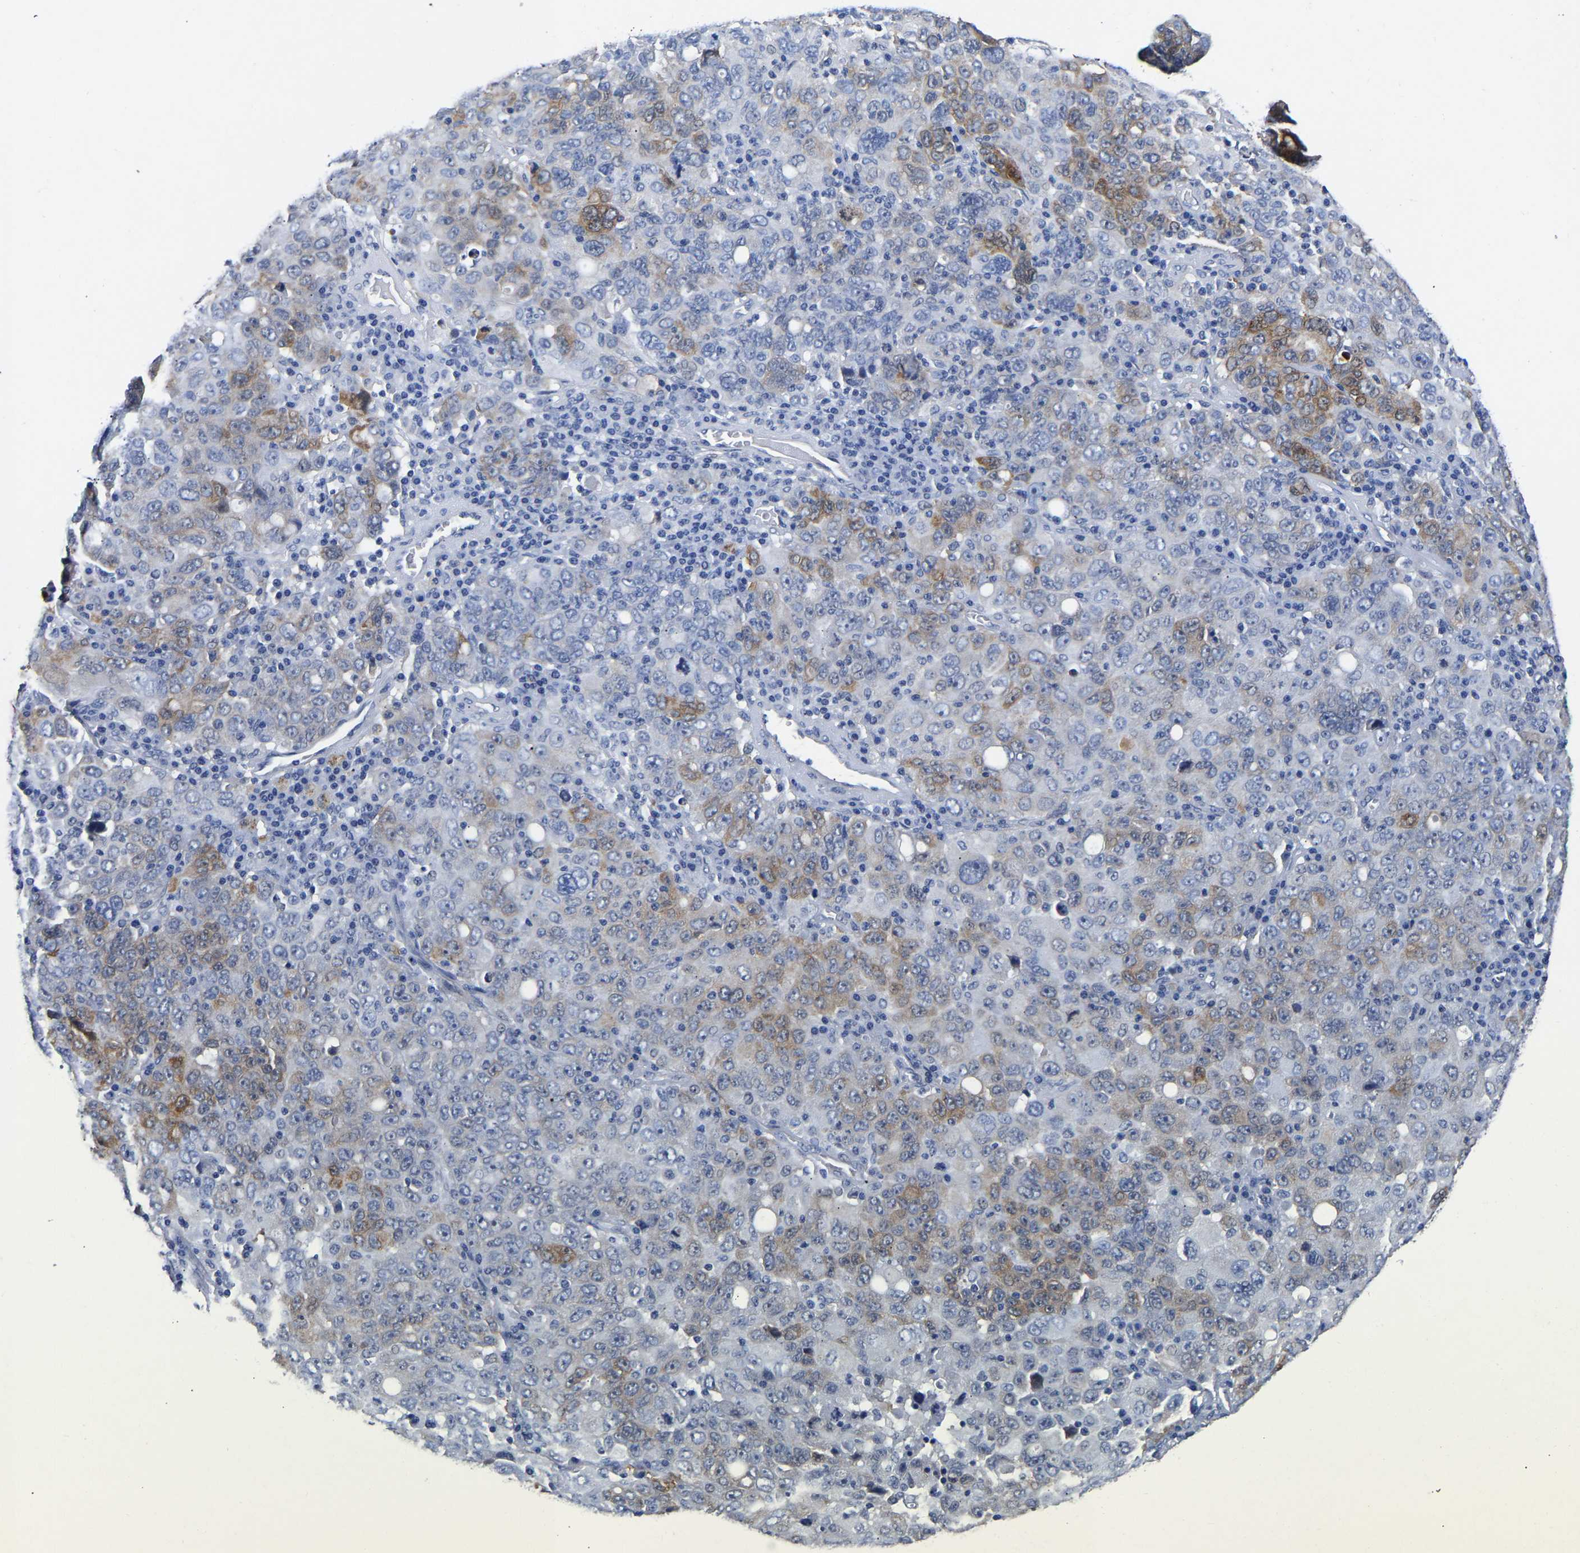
{"staining": {"intensity": "weak", "quantity": "<25%", "location": "cytoplasmic/membranous"}, "tissue": "ovarian cancer", "cell_type": "Tumor cells", "image_type": "cancer", "snomed": [{"axis": "morphology", "description": "Carcinoma, endometroid"}, {"axis": "topography", "description": "Ovary"}], "caption": "This is a micrograph of immunohistochemistry staining of ovarian endometroid carcinoma, which shows no positivity in tumor cells.", "gene": "CCDC6", "patient": {"sex": "female", "age": 62}}